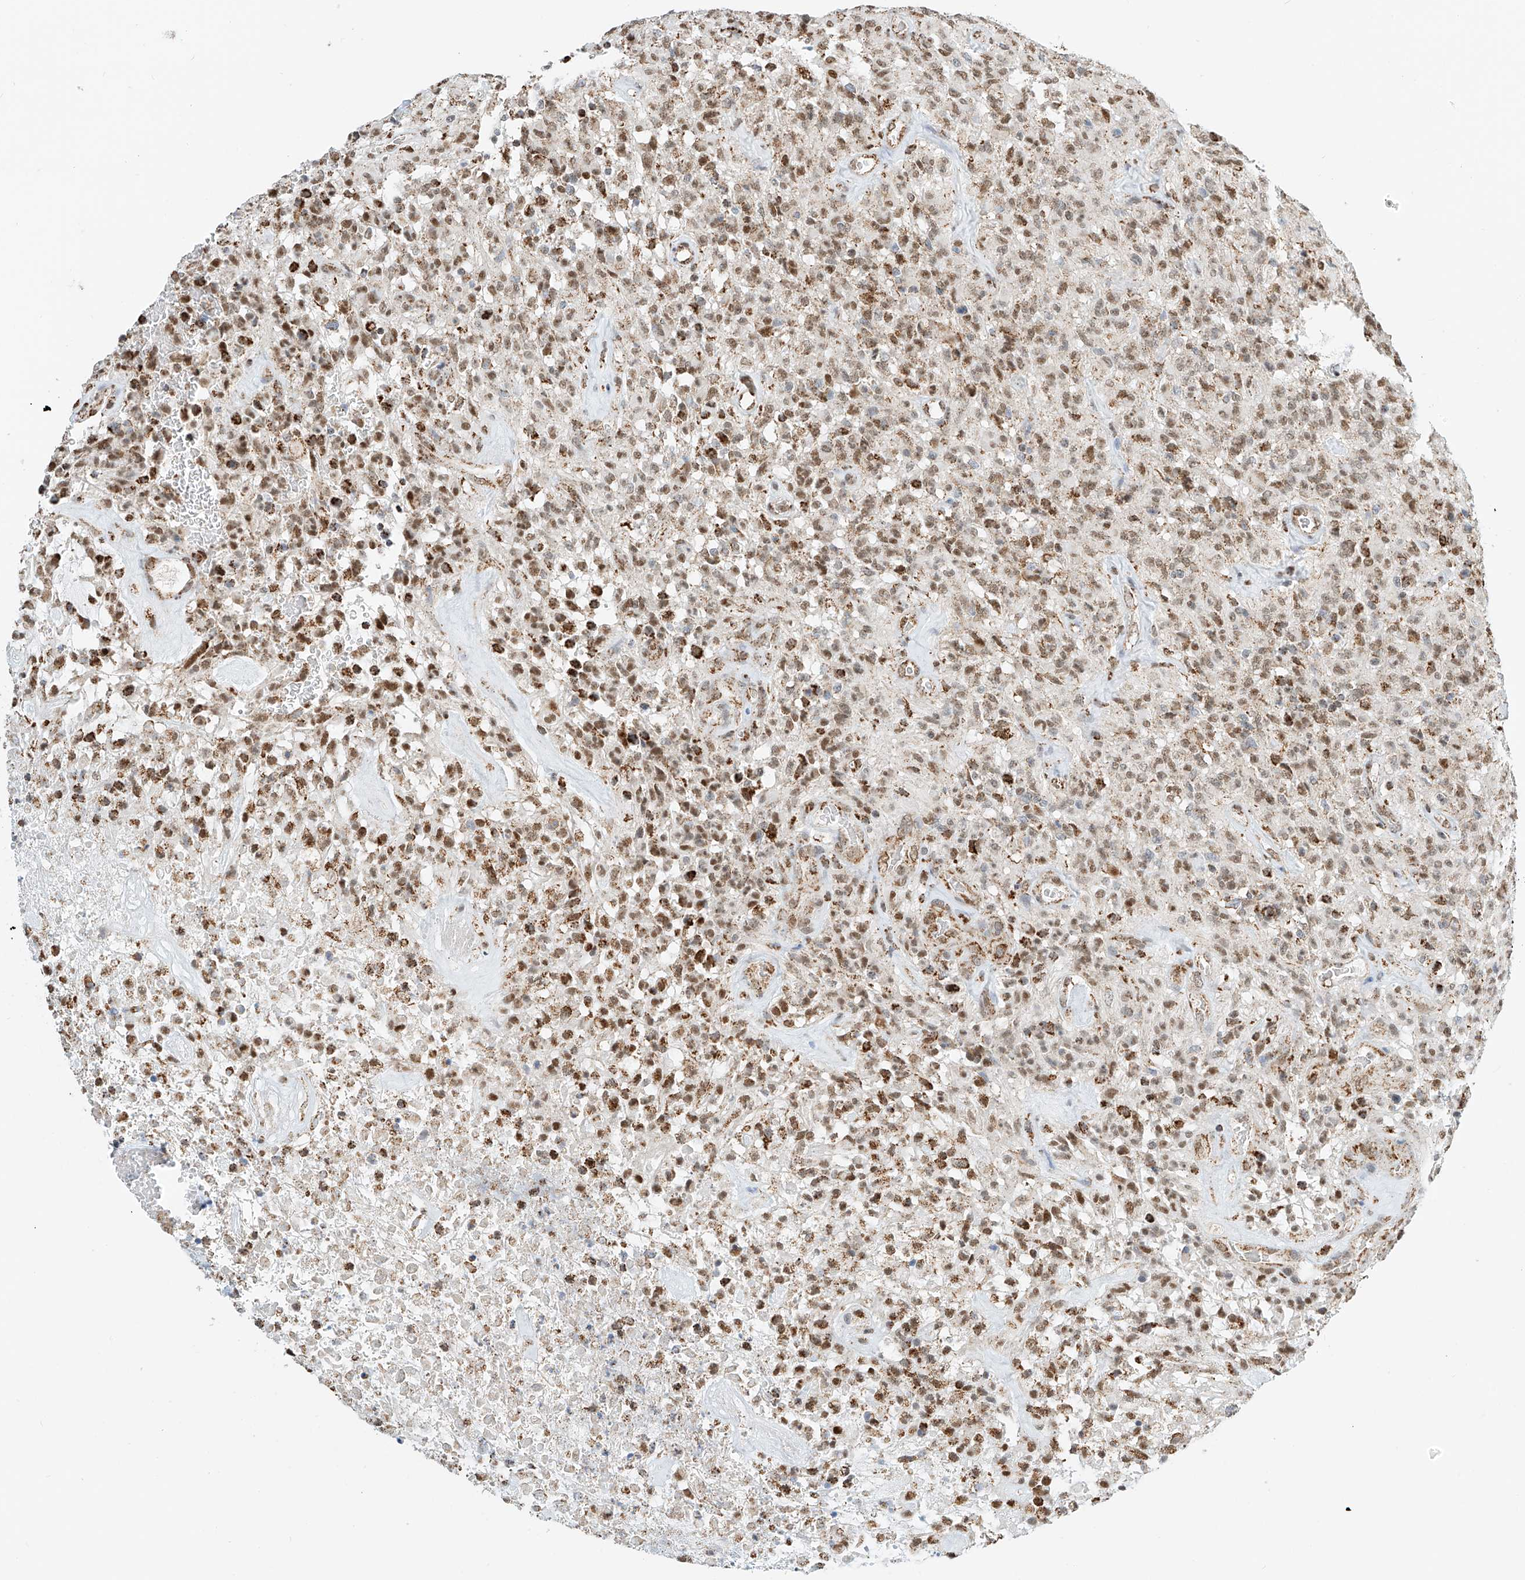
{"staining": {"intensity": "moderate", "quantity": ">75%", "location": "cytoplasmic/membranous,nuclear"}, "tissue": "glioma", "cell_type": "Tumor cells", "image_type": "cancer", "snomed": [{"axis": "morphology", "description": "Glioma, malignant, High grade"}, {"axis": "topography", "description": "Brain"}], "caption": "Moderate cytoplasmic/membranous and nuclear protein expression is present in about >75% of tumor cells in glioma.", "gene": "PPA2", "patient": {"sex": "female", "age": 57}}